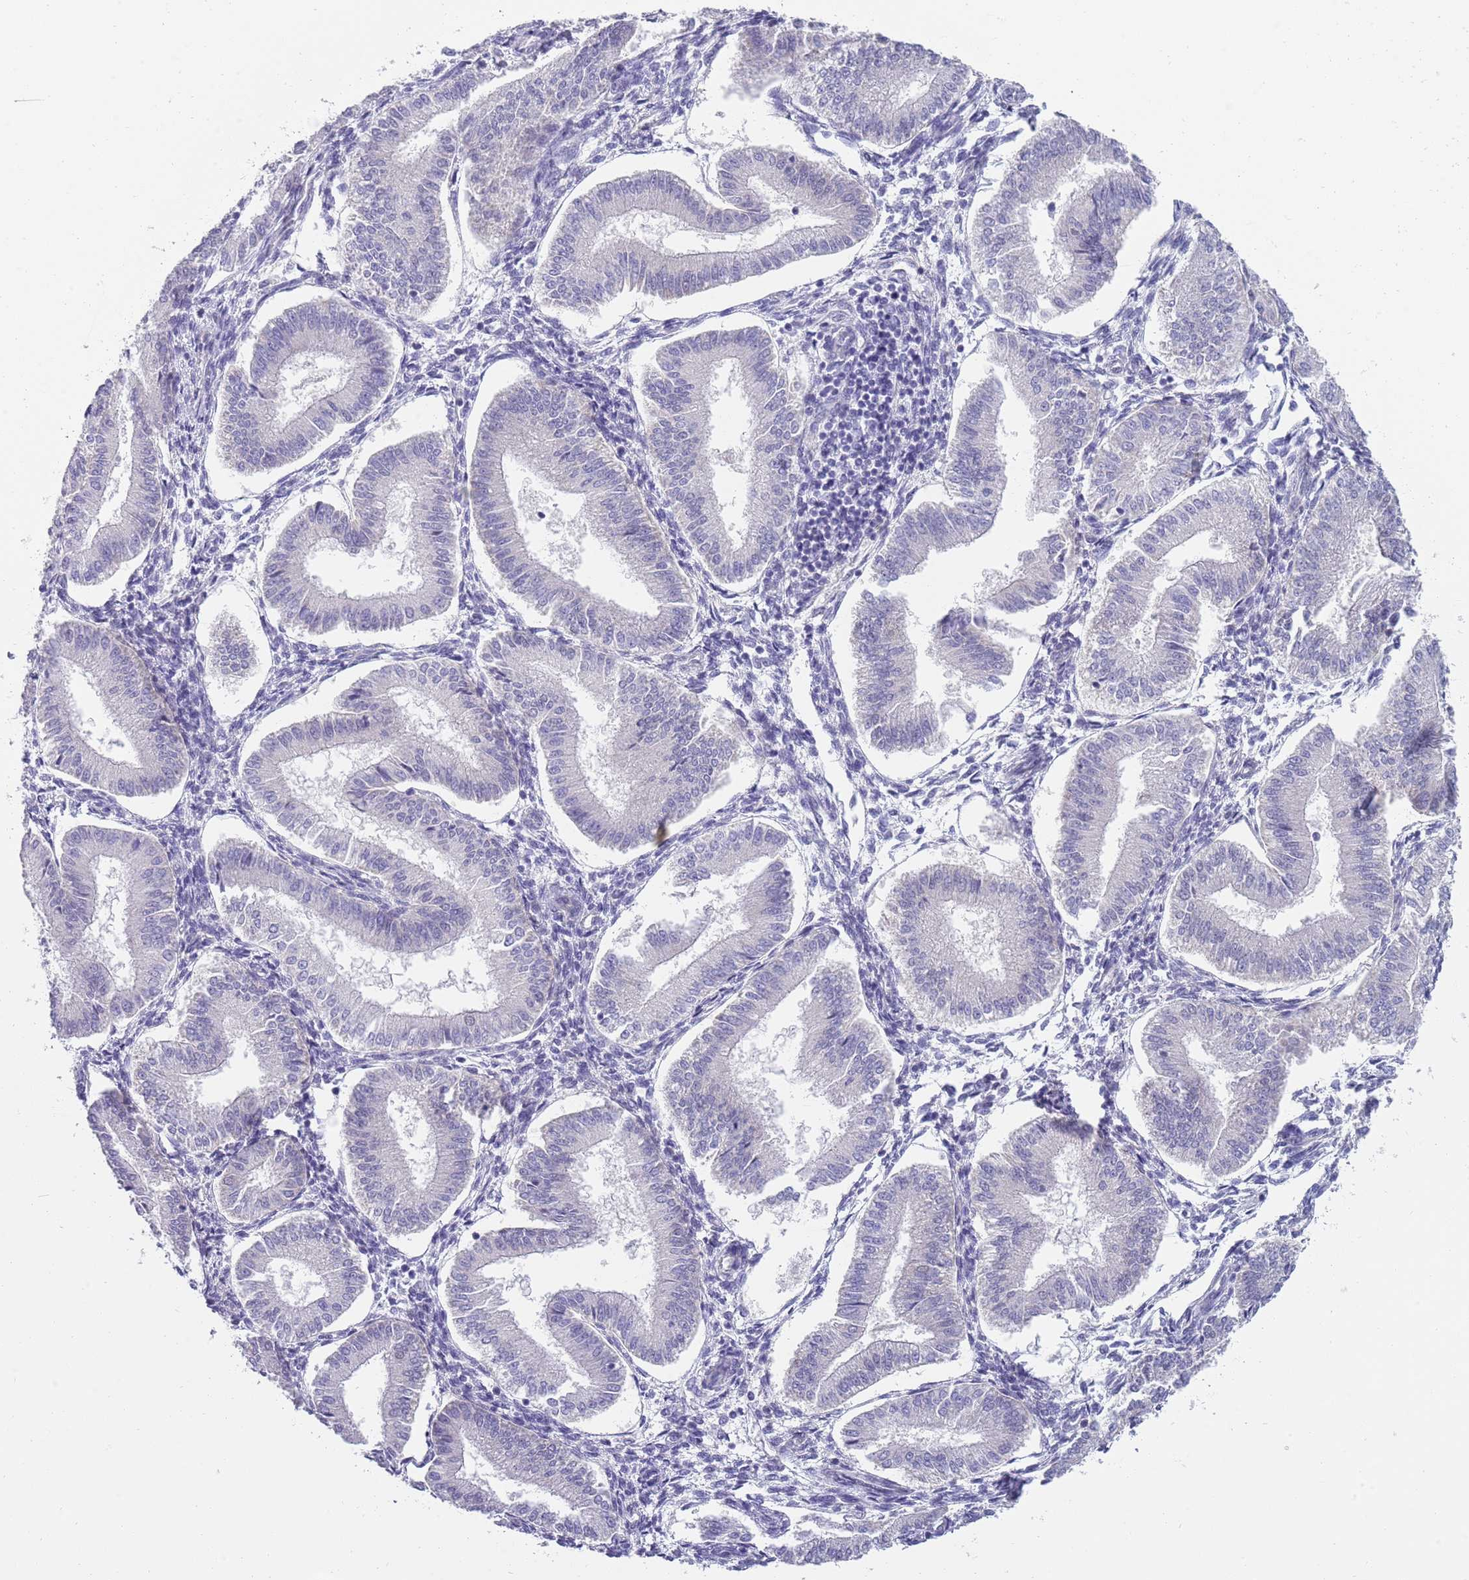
{"staining": {"intensity": "negative", "quantity": "none", "location": "none"}, "tissue": "endometrium", "cell_type": "Cells in endometrial stroma", "image_type": "normal", "snomed": [{"axis": "morphology", "description": "Normal tissue, NOS"}, {"axis": "topography", "description": "Endometrium"}], "caption": "Photomicrograph shows no protein positivity in cells in endometrial stroma of unremarkable endometrium.", "gene": "SEPHS2", "patient": {"sex": "female", "age": 39}}